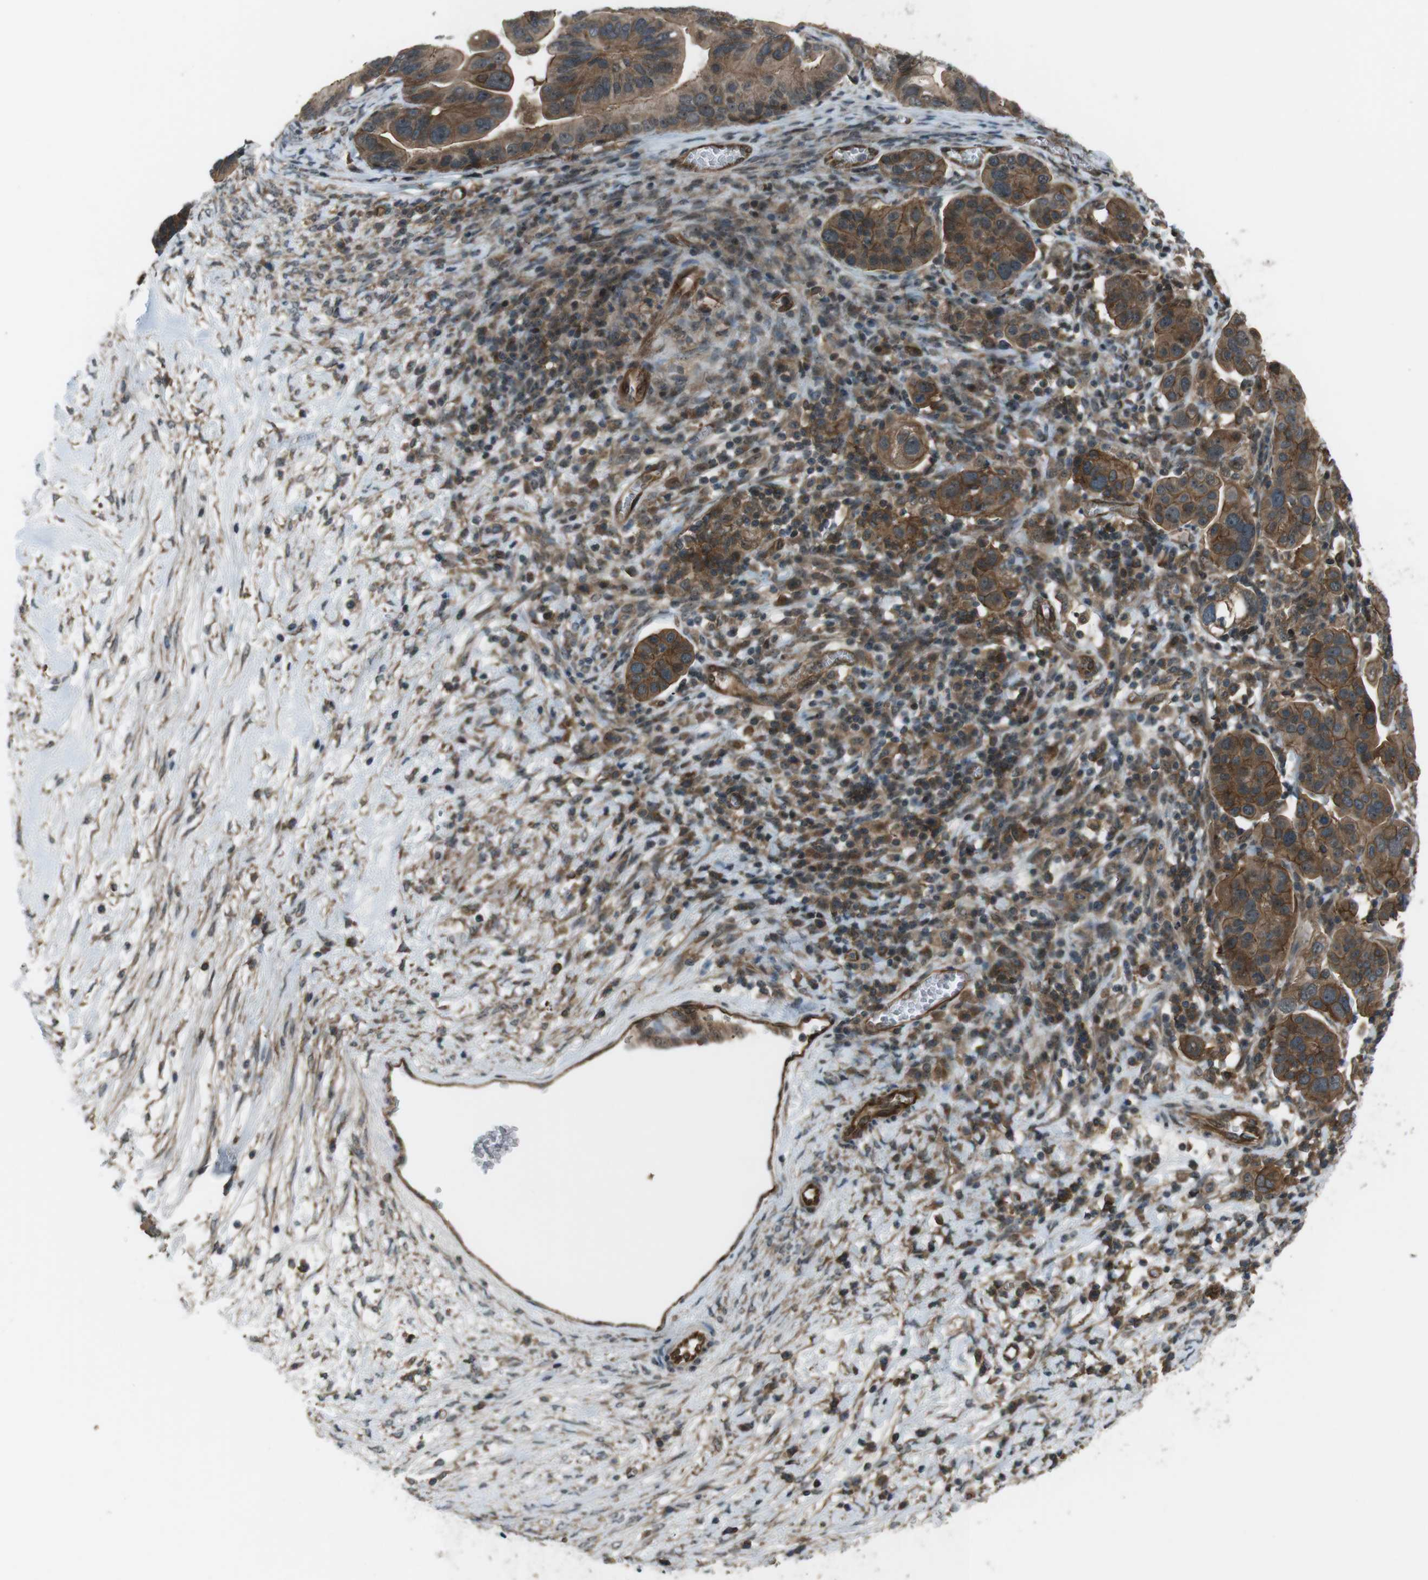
{"staining": {"intensity": "moderate", "quantity": ">75%", "location": "cytoplasmic/membranous"}, "tissue": "ovarian cancer", "cell_type": "Tumor cells", "image_type": "cancer", "snomed": [{"axis": "morphology", "description": "Cystadenocarcinoma, serous, NOS"}, {"axis": "topography", "description": "Ovary"}], "caption": "High-power microscopy captured an immunohistochemistry micrograph of serous cystadenocarcinoma (ovarian), revealing moderate cytoplasmic/membranous expression in about >75% of tumor cells. (DAB IHC with brightfield microscopy, high magnification).", "gene": "TIAM2", "patient": {"sex": "female", "age": 56}}